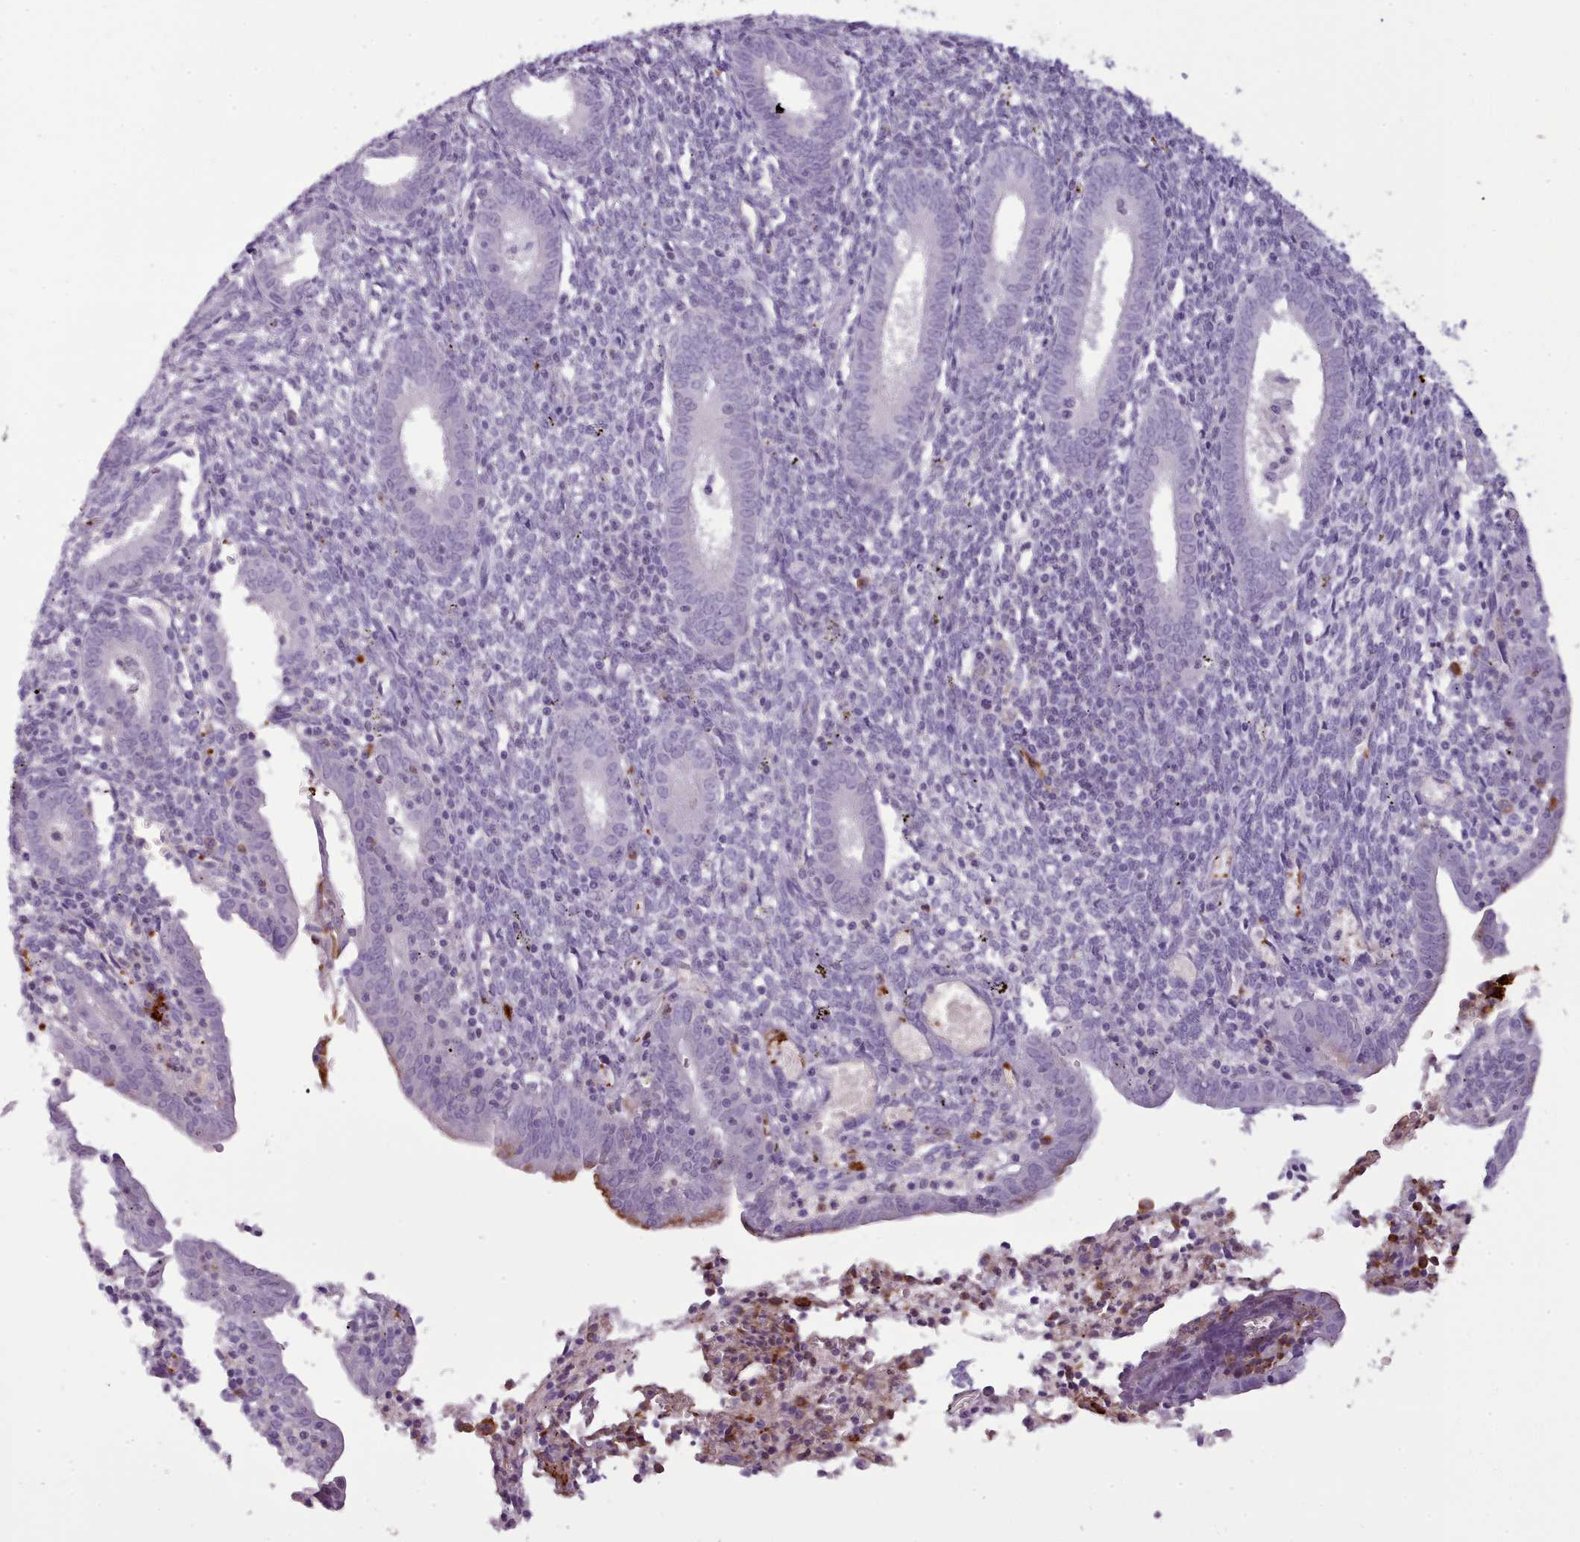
{"staining": {"intensity": "negative", "quantity": "none", "location": "none"}, "tissue": "endometrium", "cell_type": "Cells in endometrial stroma", "image_type": "normal", "snomed": [{"axis": "morphology", "description": "Normal tissue, NOS"}, {"axis": "topography", "description": "Endometrium"}], "caption": "High power microscopy histopathology image of an immunohistochemistry micrograph of normal endometrium, revealing no significant positivity in cells in endometrial stroma. (DAB (3,3'-diaminobenzidine) immunohistochemistry visualized using brightfield microscopy, high magnification).", "gene": "NDST2", "patient": {"sex": "female", "age": 41}}